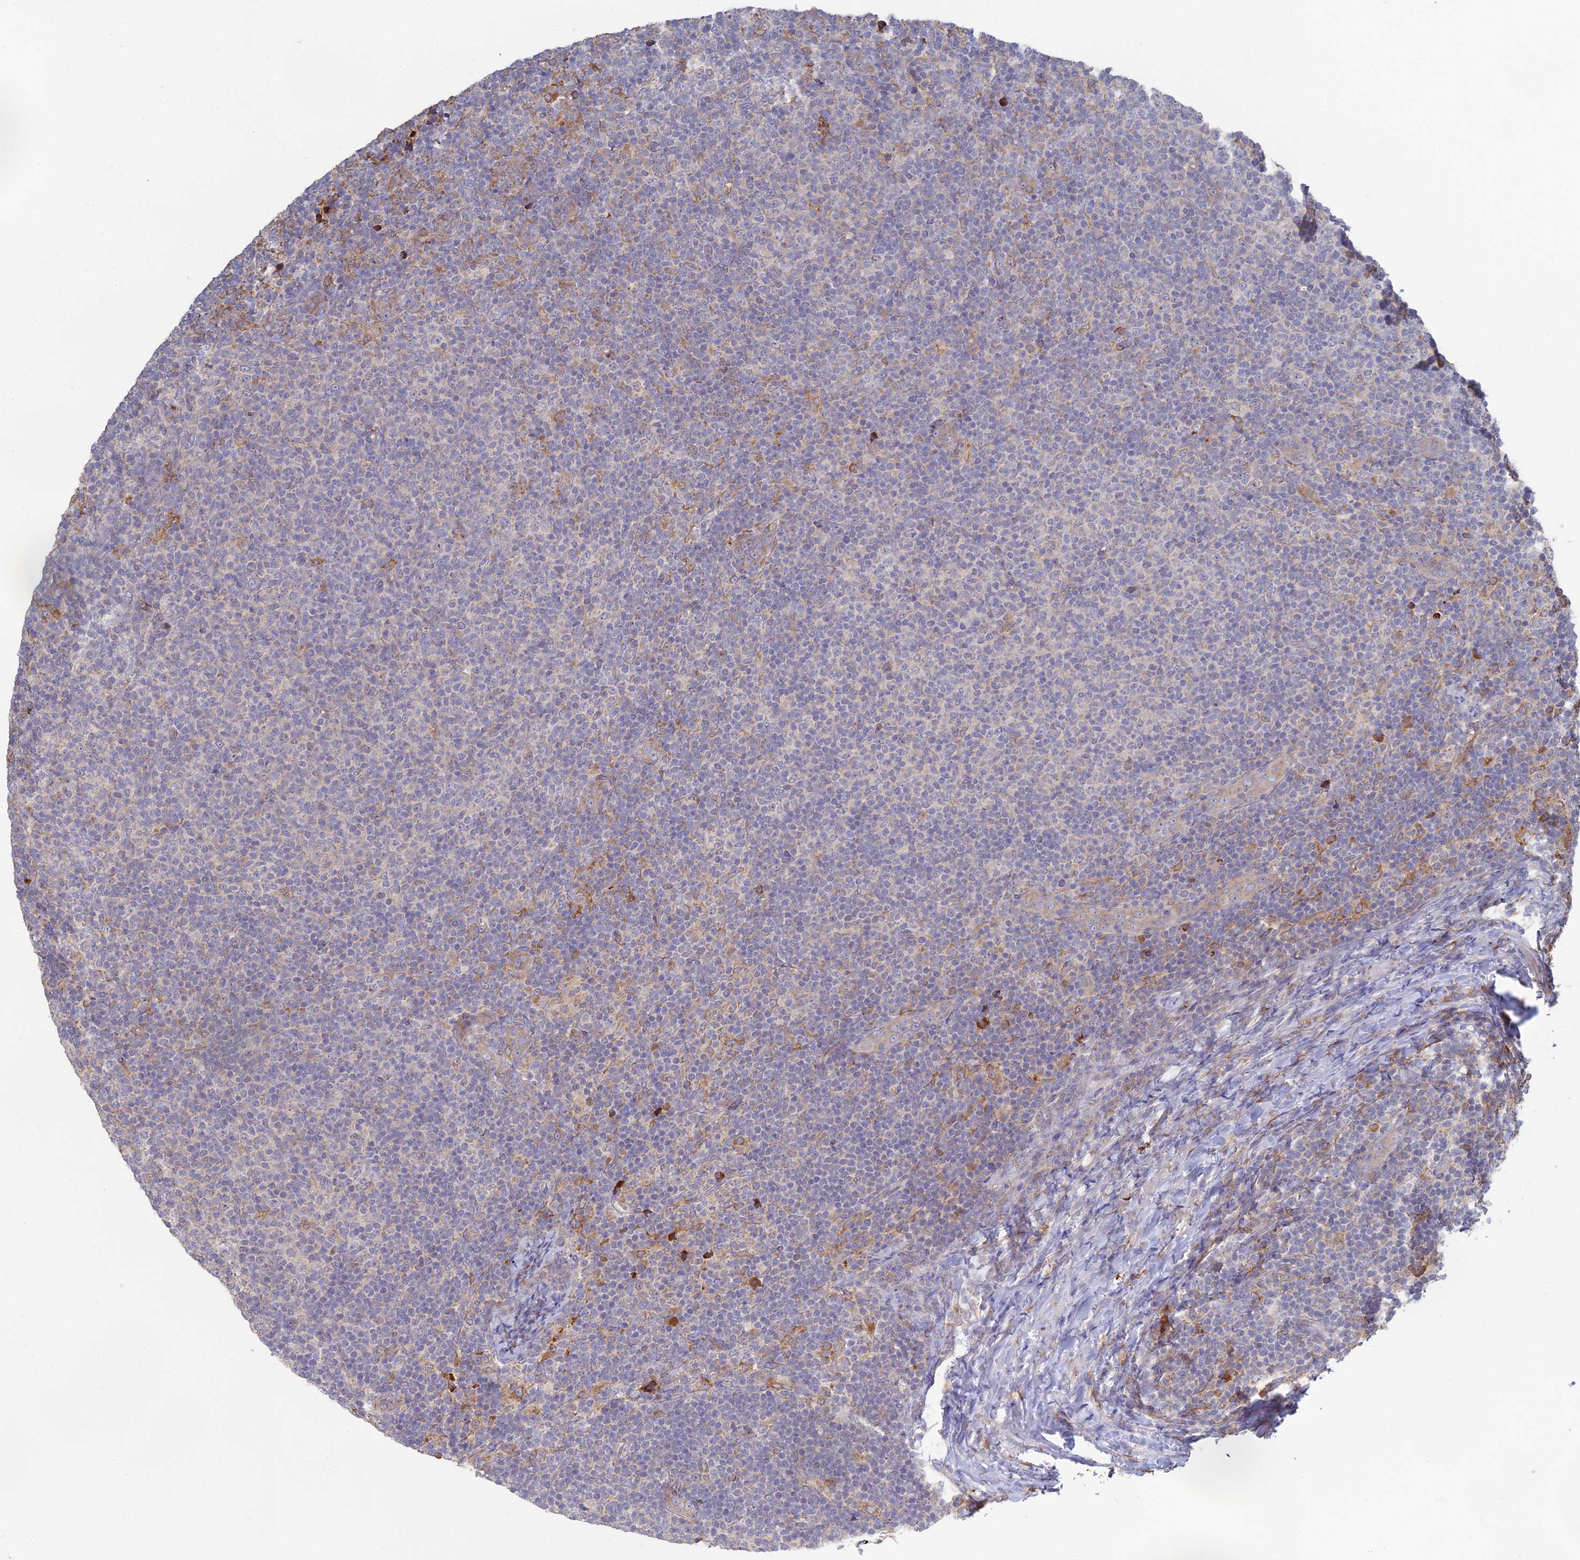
{"staining": {"intensity": "negative", "quantity": "none", "location": "none"}, "tissue": "lymphoma", "cell_type": "Tumor cells", "image_type": "cancer", "snomed": [{"axis": "morphology", "description": "Malignant lymphoma, non-Hodgkin's type, Low grade"}, {"axis": "topography", "description": "Lymph node"}], "caption": "A high-resolution histopathology image shows immunohistochemistry (IHC) staining of lymphoma, which exhibits no significant expression in tumor cells.", "gene": "TRAPPC6A", "patient": {"sex": "male", "age": 66}}